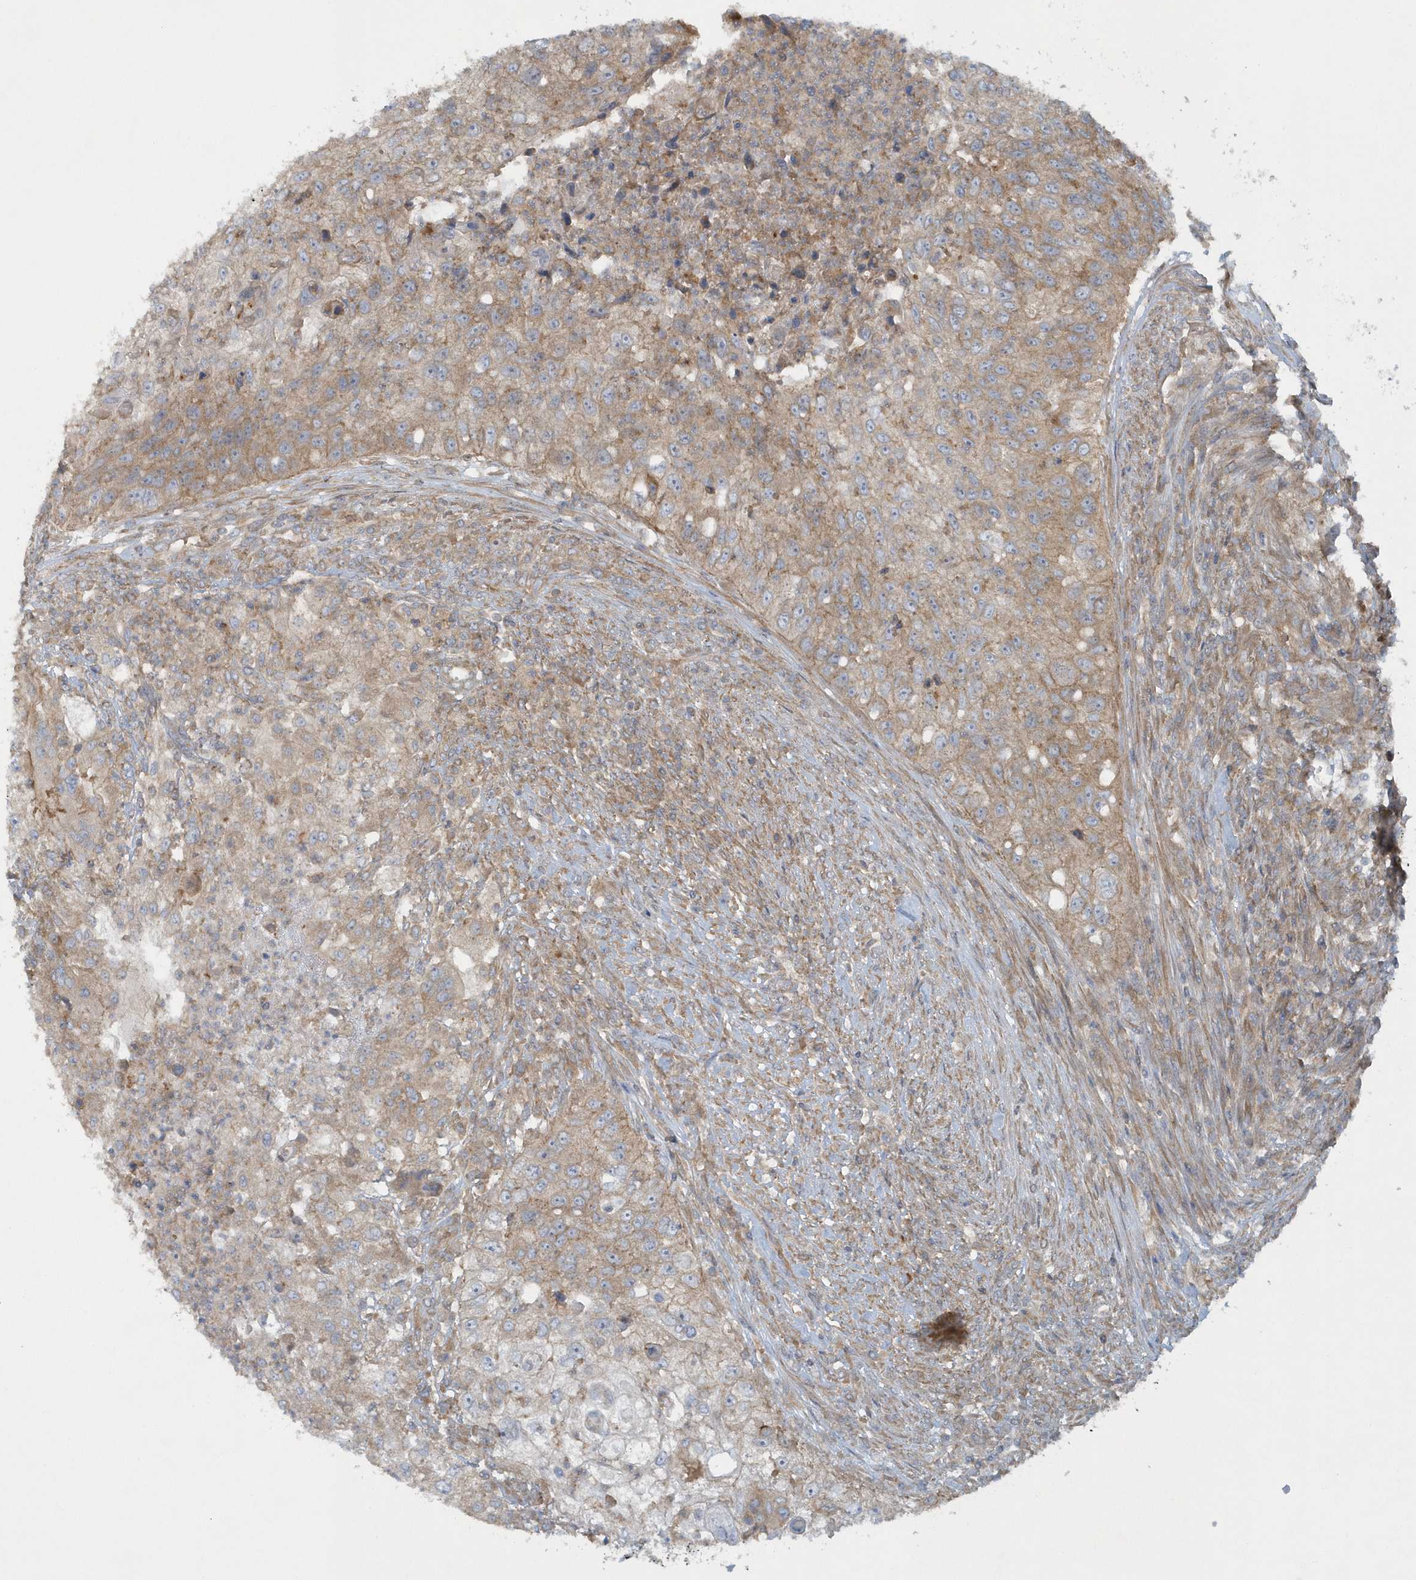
{"staining": {"intensity": "weak", "quantity": ">75%", "location": "cytoplasmic/membranous"}, "tissue": "urothelial cancer", "cell_type": "Tumor cells", "image_type": "cancer", "snomed": [{"axis": "morphology", "description": "Urothelial carcinoma, High grade"}, {"axis": "topography", "description": "Urinary bladder"}], "caption": "Immunohistochemistry of urothelial cancer shows low levels of weak cytoplasmic/membranous staining in approximately >75% of tumor cells.", "gene": "CNOT10", "patient": {"sex": "female", "age": 60}}